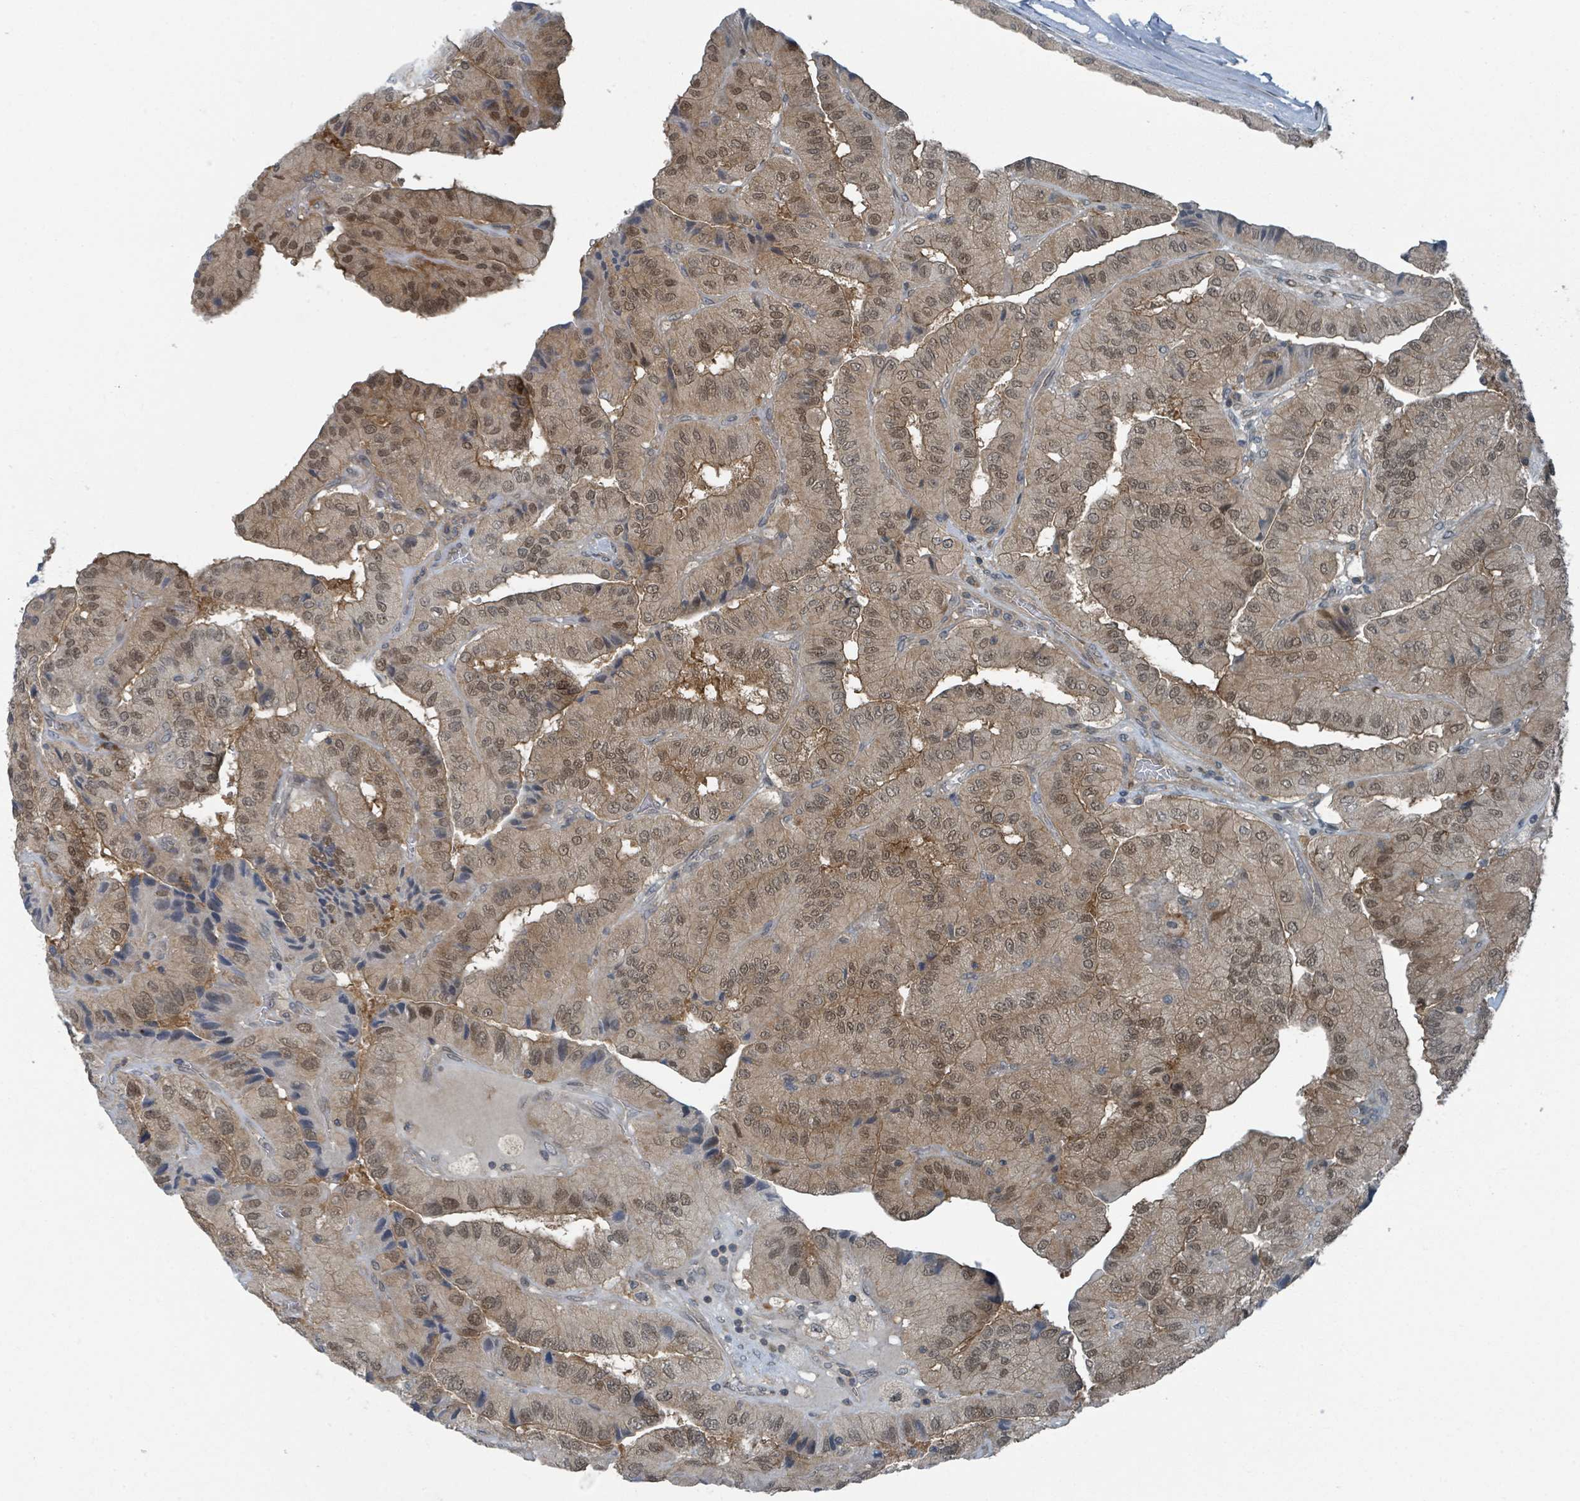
{"staining": {"intensity": "moderate", "quantity": ">75%", "location": "cytoplasmic/membranous,nuclear"}, "tissue": "thyroid cancer", "cell_type": "Tumor cells", "image_type": "cancer", "snomed": [{"axis": "morphology", "description": "Normal tissue, NOS"}, {"axis": "morphology", "description": "Papillary adenocarcinoma, NOS"}, {"axis": "topography", "description": "Thyroid gland"}], "caption": "This is an image of immunohistochemistry (IHC) staining of thyroid cancer (papillary adenocarcinoma), which shows moderate staining in the cytoplasmic/membranous and nuclear of tumor cells.", "gene": "GOLGA7", "patient": {"sex": "female", "age": 59}}